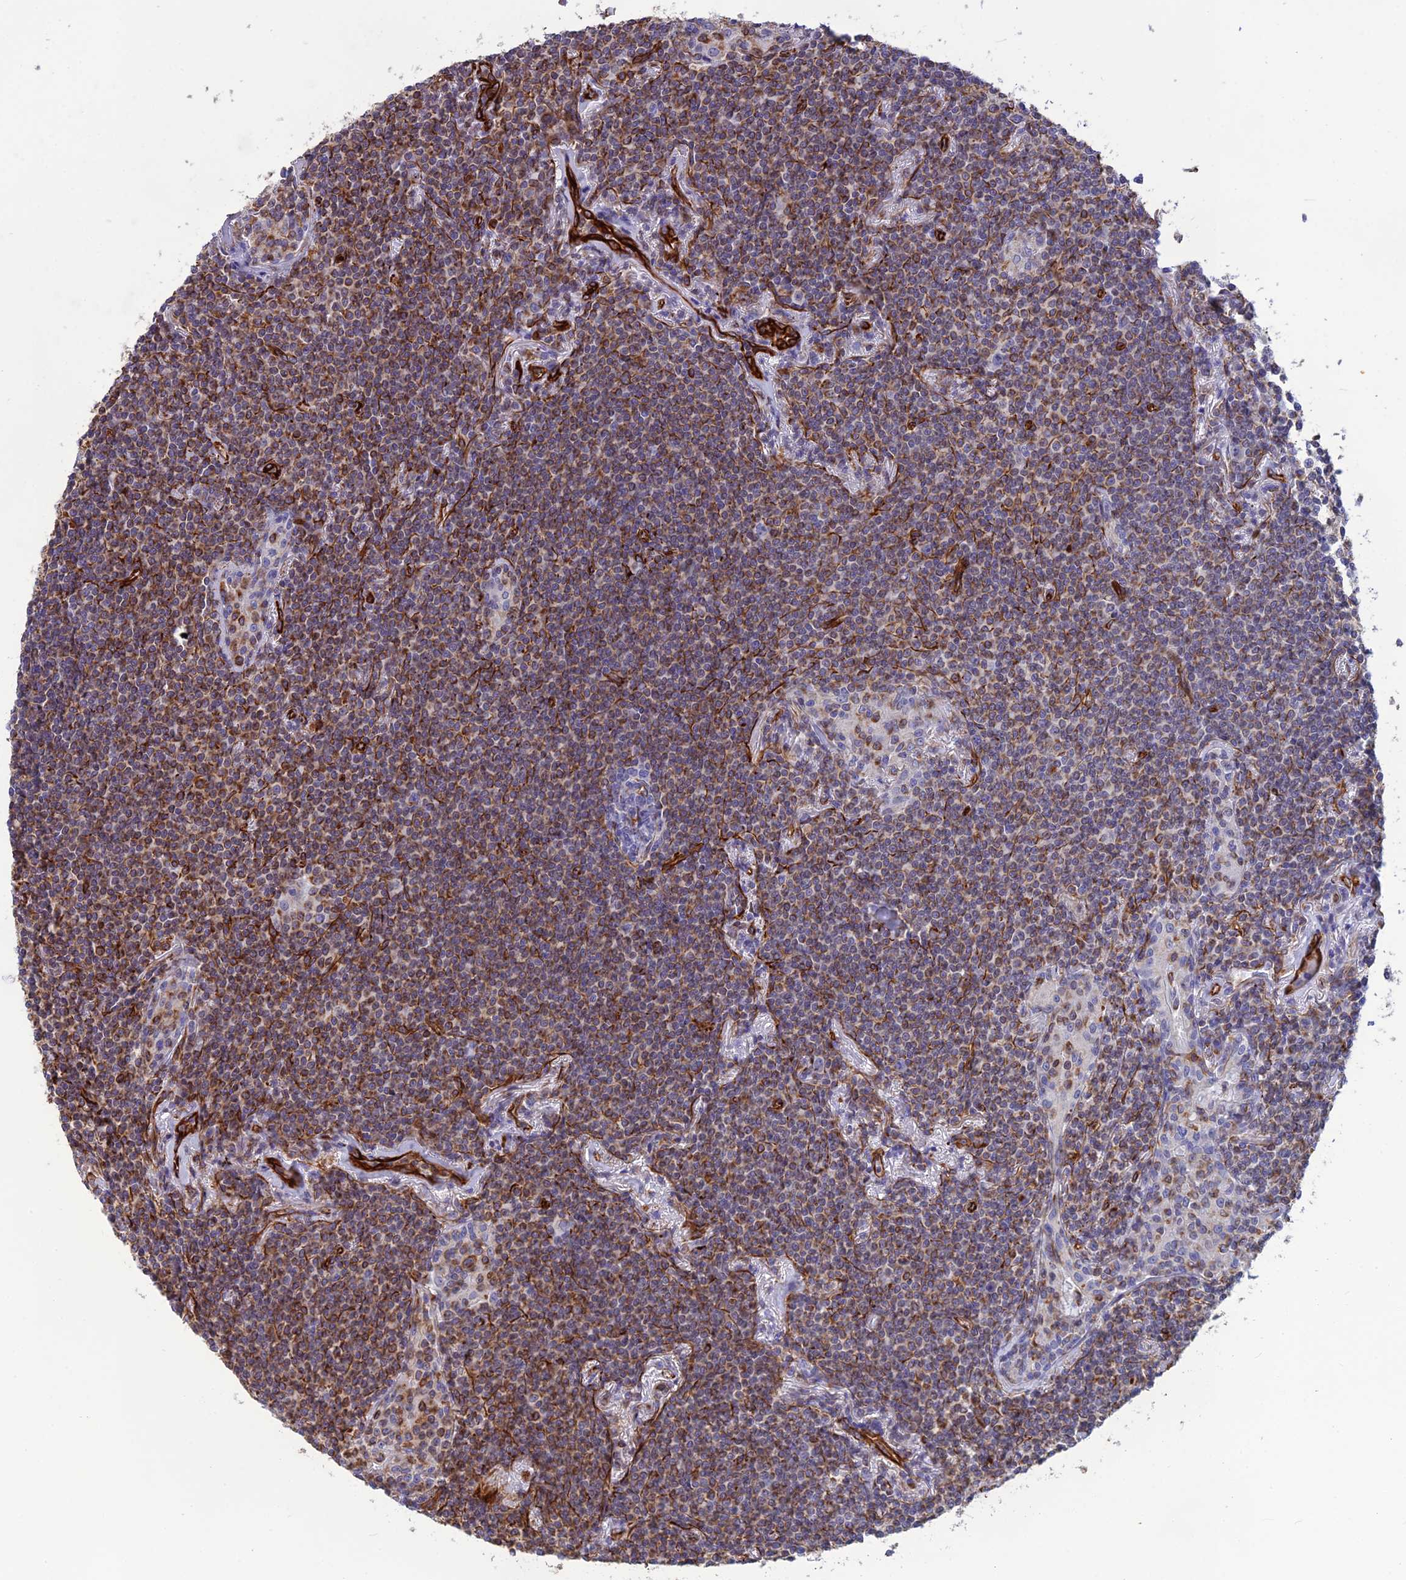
{"staining": {"intensity": "moderate", "quantity": "25%-75%", "location": "cytoplasmic/membranous"}, "tissue": "lymphoma", "cell_type": "Tumor cells", "image_type": "cancer", "snomed": [{"axis": "morphology", "description": "Malignant lymphoma, non-Hodgkin's type, Low grade"}, {"axis": "topography", "description": "Lung"}], "caption": "Immunohistochemical staining of human low-grade malignant lymphoma, non-Hodgkin's type reveals medium levels of moderate cytoplasmic/membranous expression in about 25%-75% of tumor cells.", "gene": "FBXL20", "patient": {"sex": "female", "age": 71}}